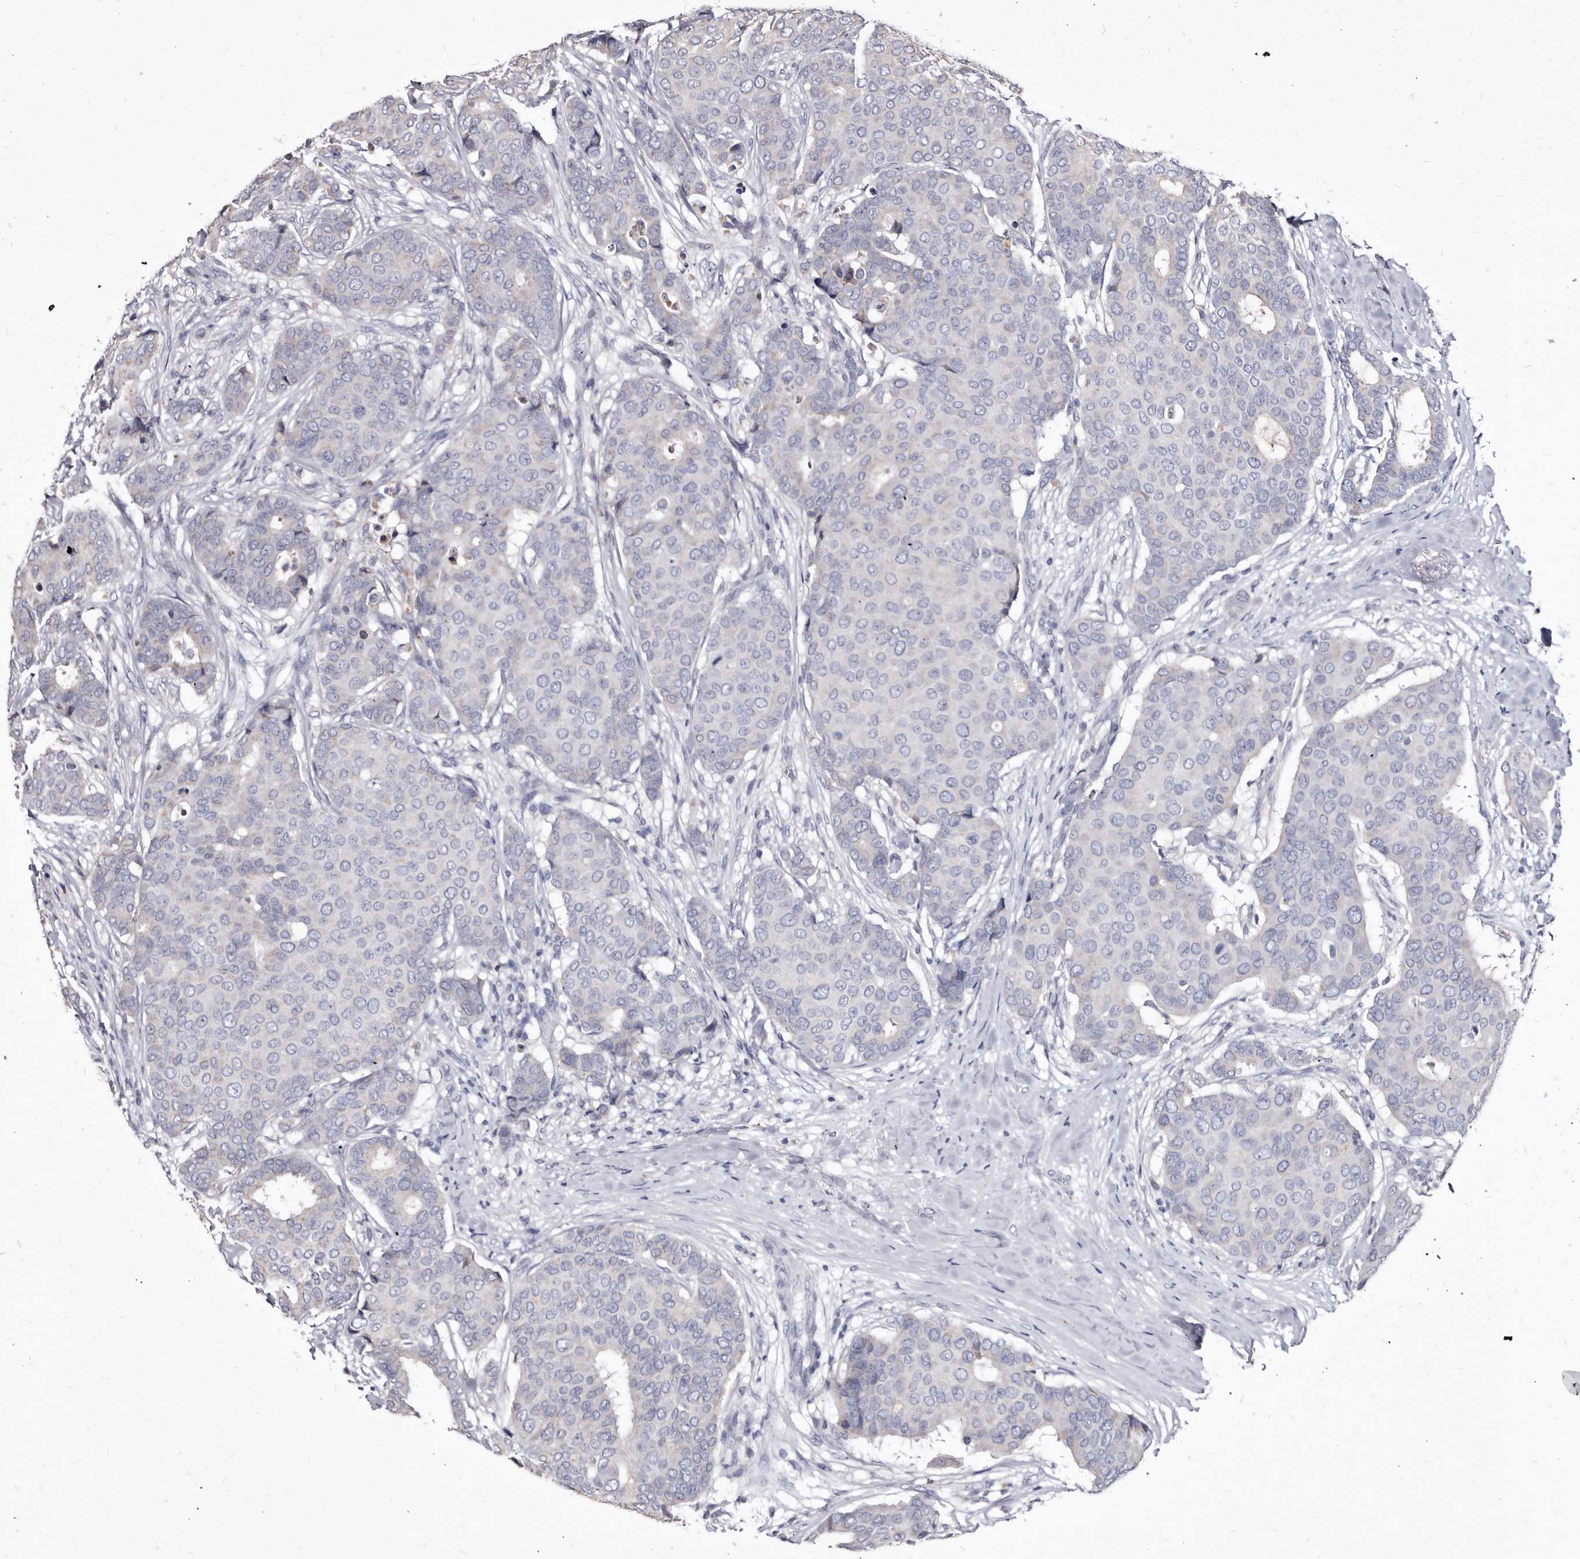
{"staining": {"intensity": "negative", "quantity": "none", "location": "none"}, "tissue": "breast cancer", "cell_type": "Tumor cells", "image_type": "cancer", "snomed": [{"axis": "morphology", "description": "Duct carcinoma"}, {"axis": "topography", "description": "Breast"}], "caption": "Immunohistochemistry image of human breast cancer (invasive ductal carcinoma) stained for a protein (brown), which shows no staining in tumor cells. The staining is performed using DAB brown chromogen with nuclei counter-stained in using hematoxylin.", "gene": "SLC39A2", "patient": {"sex": "female", "age": 75}}